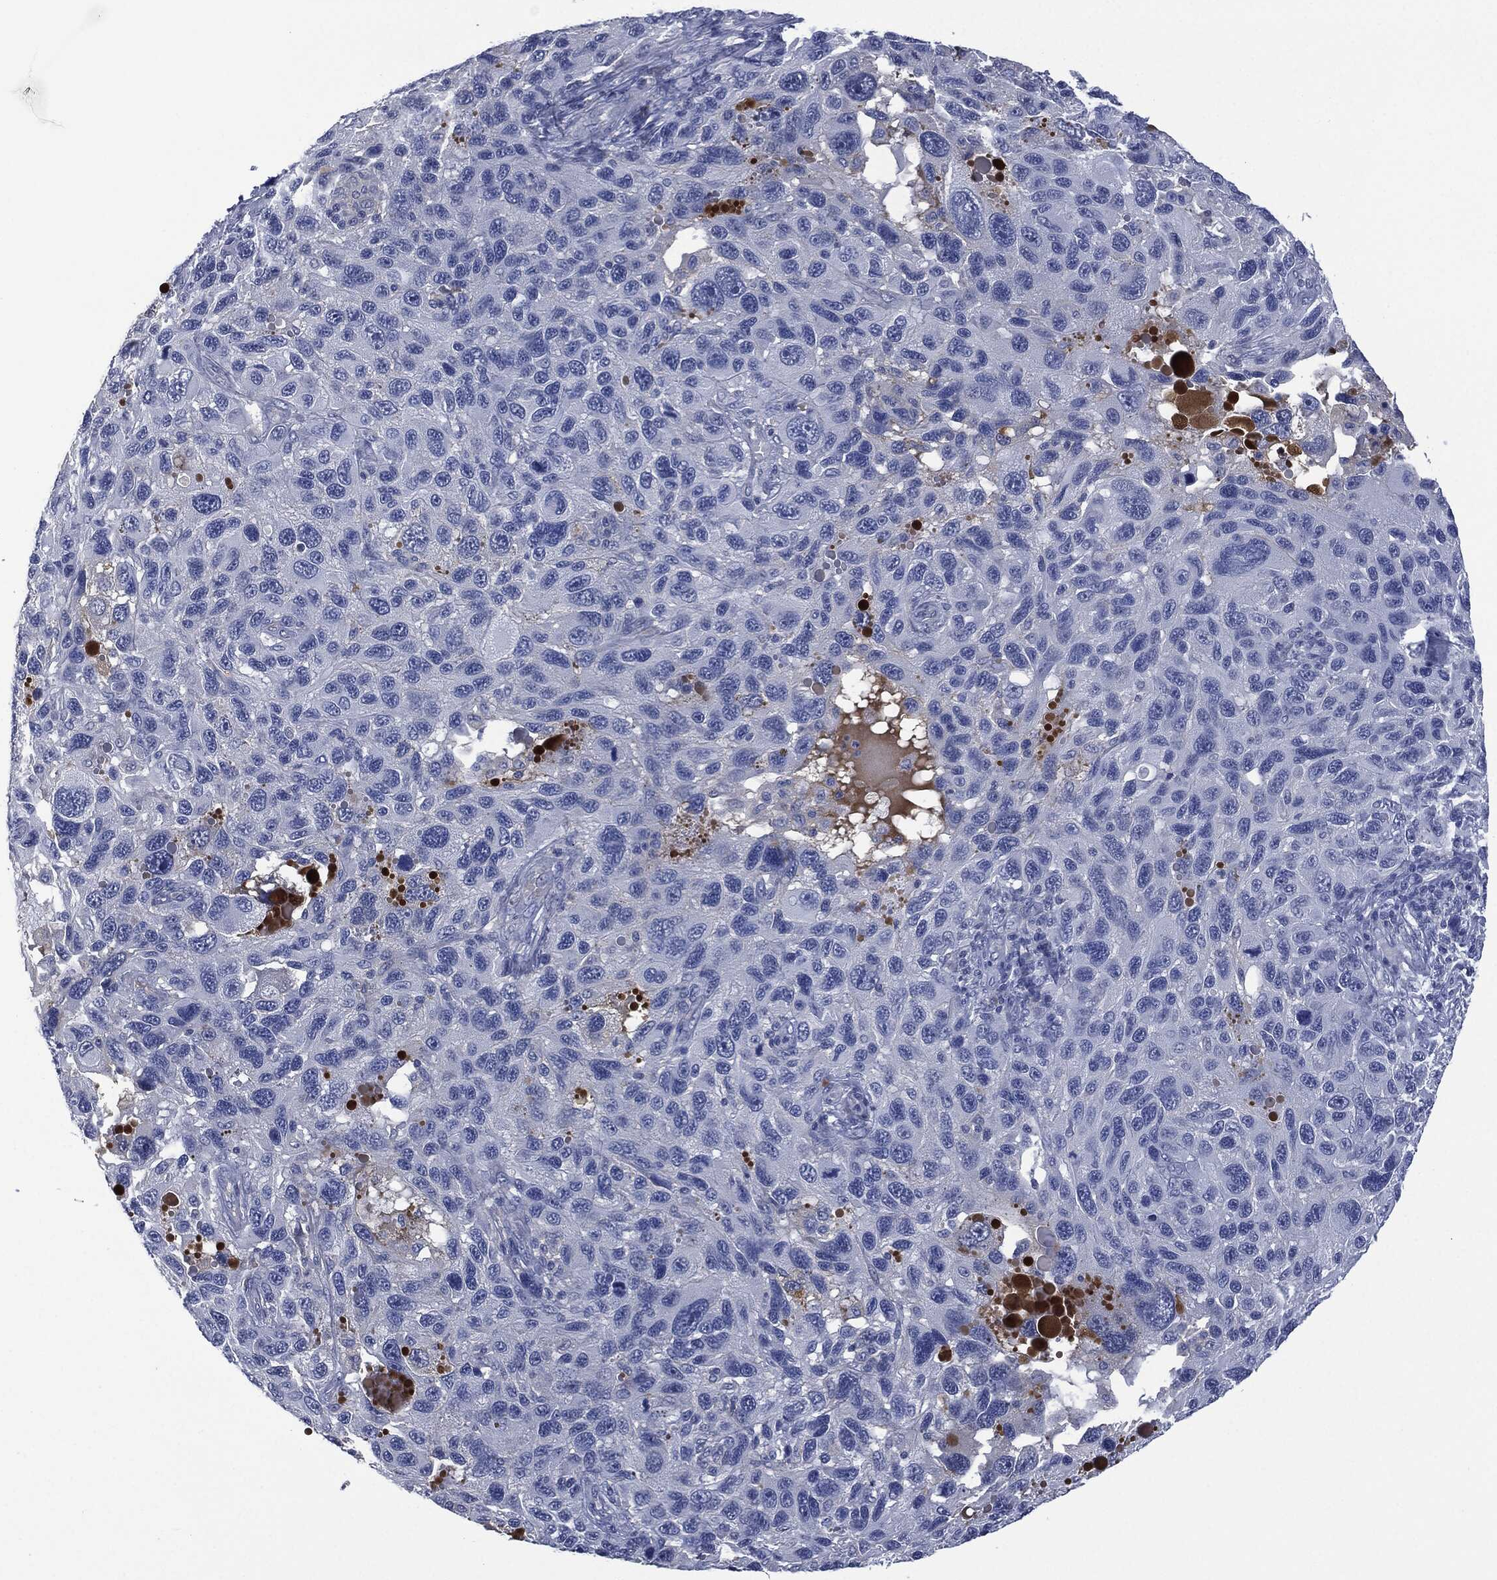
{"staining": {"intensity": "negative", "quantity": "none", "location": "none"}, "tissue": "melanoma", "cell_type": "Tumor cells", "image_type": "cancer", "snomed": [{"axis": "morphology", "description": "Malignant melanoma, NOS"}, {"axis": "topography", "description": "Skin"}], "caption": "Immunohistochemistry (IHC) of malignant melanoma demonstrates no staining in tumor cells.", "gene": "SIGLEC7", "patient": {"sex": "male", "age": 53}}